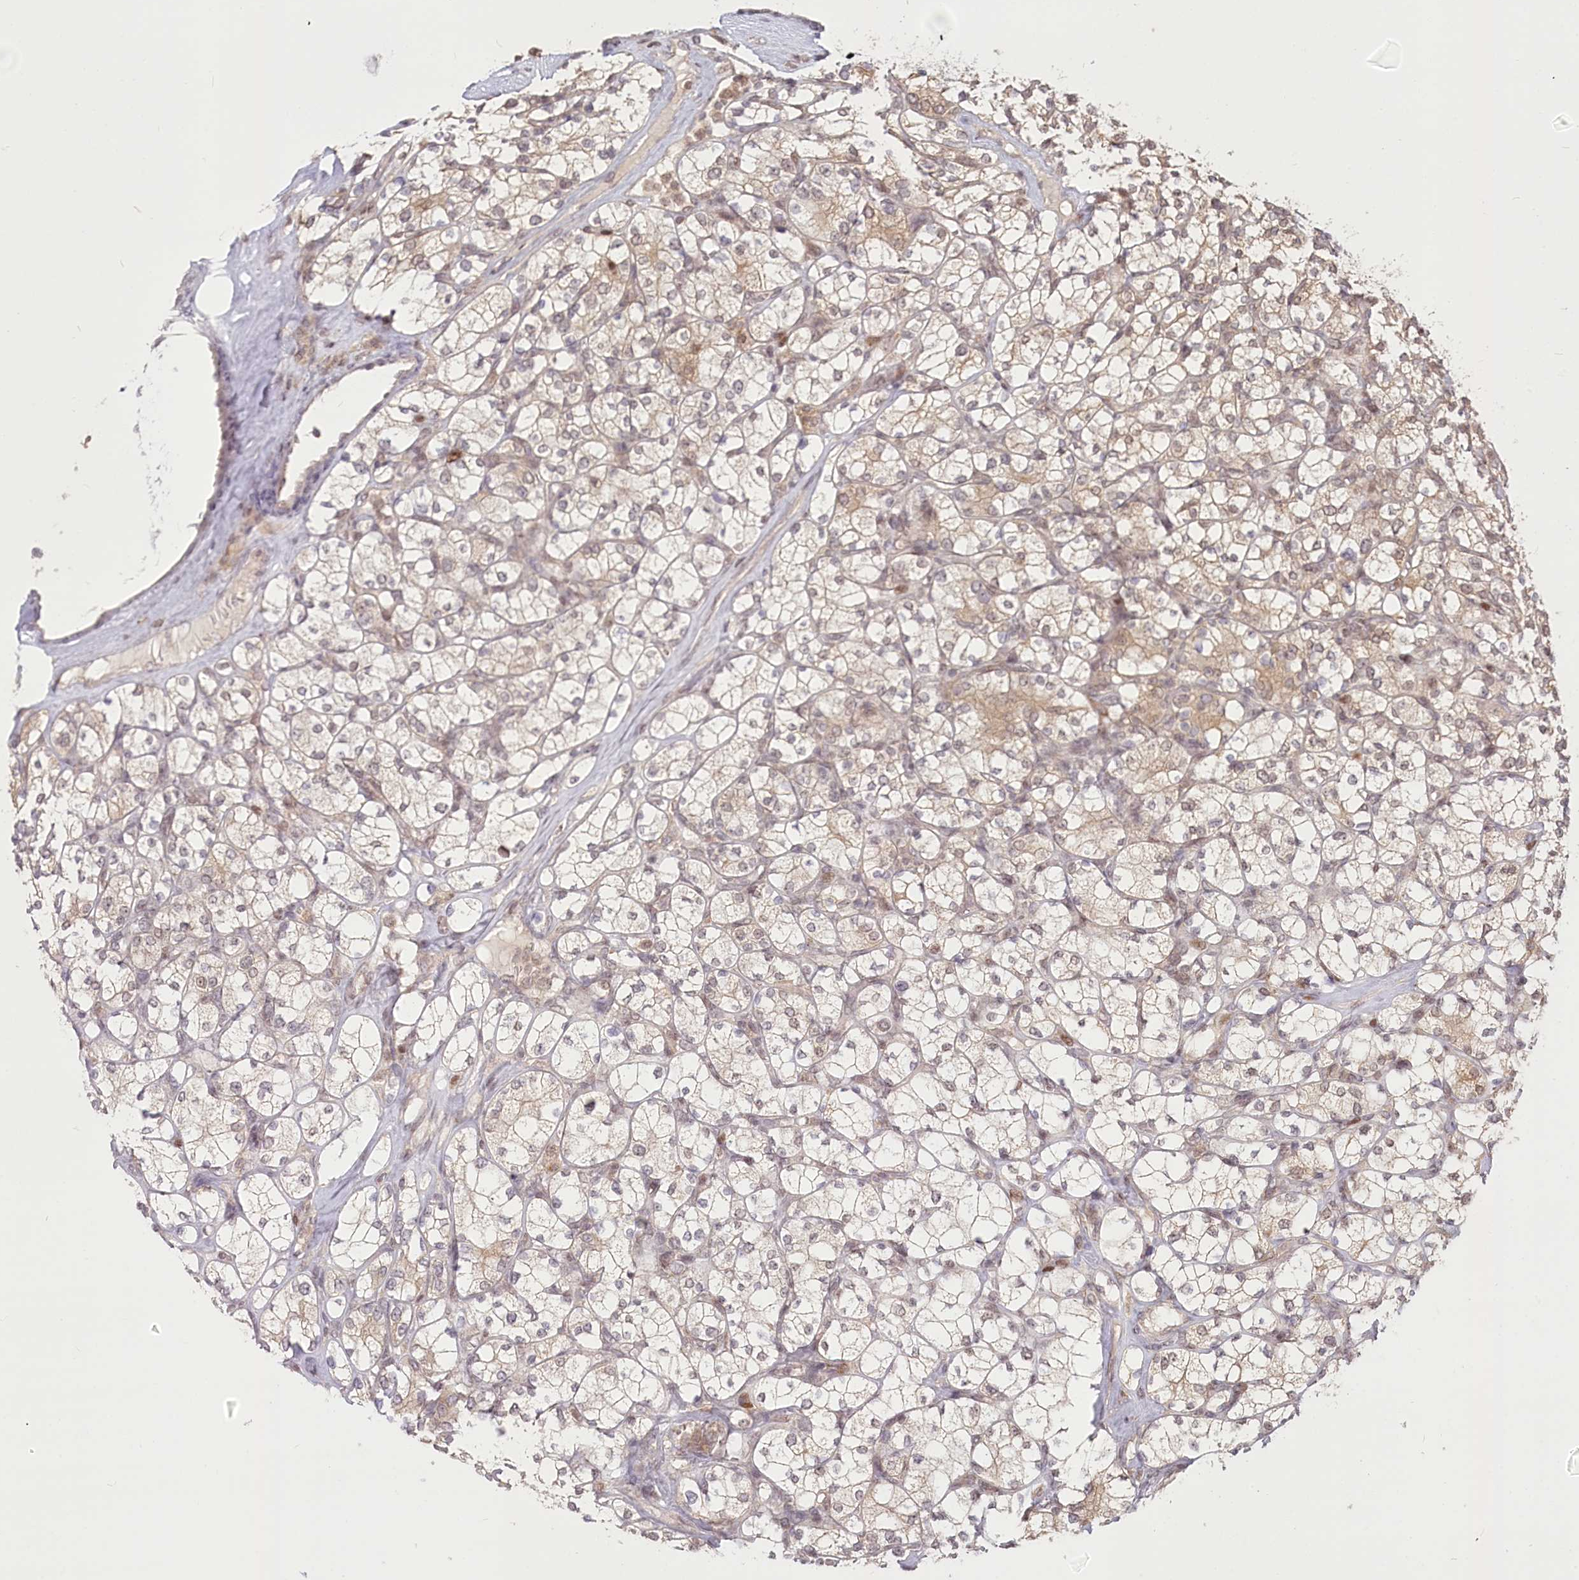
{"staining": {"intensity": "weak", "quantity": "25%-75%", "location": "cytoplasmic/membranous"}, "tissue": "renal cancer", "cell_type": "Tumor cells", "image_type": "cancer", "snomed": [{"axis": "morphology", "description": "Adenocarcinoma, NOS"}, {"axis": "topography", "description": "Kidney"}], "caption": "Immunohistochemistry (IHC) of human adenocarcinoma (renal) reveals low levels of weak cytoplasmic/membranous staining in about 25%-75% of tumor cells.", "gene": "PYURF", "patient": {"sex": "male", "age": 77}}